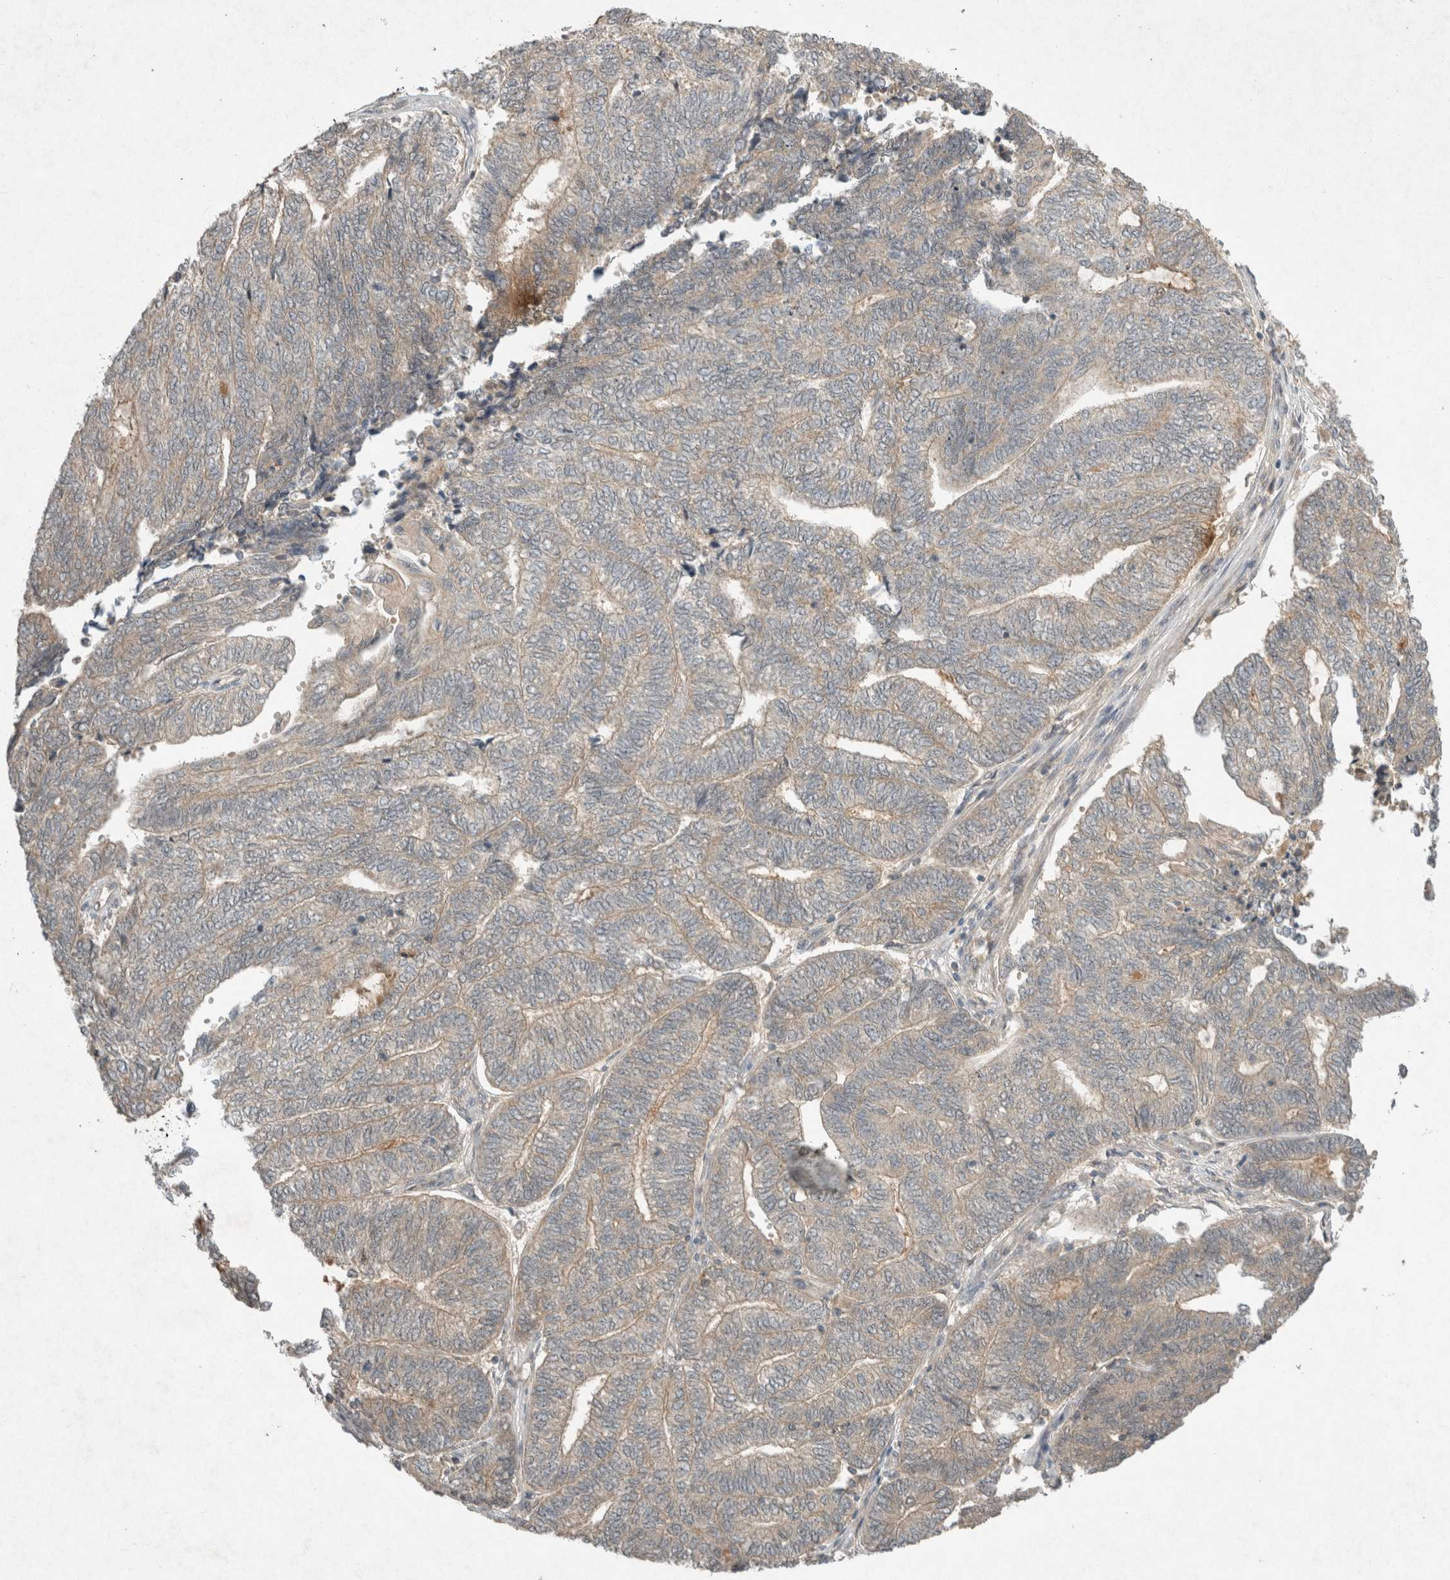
{"staining": {"intensity": "weak", "quantity": "25%-75%", "location": "cytoplasmic/membranous"}, "tissue": "endometrial cancer", "cell_type": "Tumor cells", "image_type": "cancer", "snomed": [{"axis": "morphology", "description": "Adenocarcinoma, NOS"}, {"axis": "topography", "description": "Uterus"}, {"axis": "topography", "description": "Endometrium"}], "caption": "DAB immunohistochemical staining of endometrial cancer reveals weak cytoplasmic/membranous protein staining in about 25%-75% of tumor cells.", "gene": "LOXL2", "patient": {"sex": "female", "age": 70}}